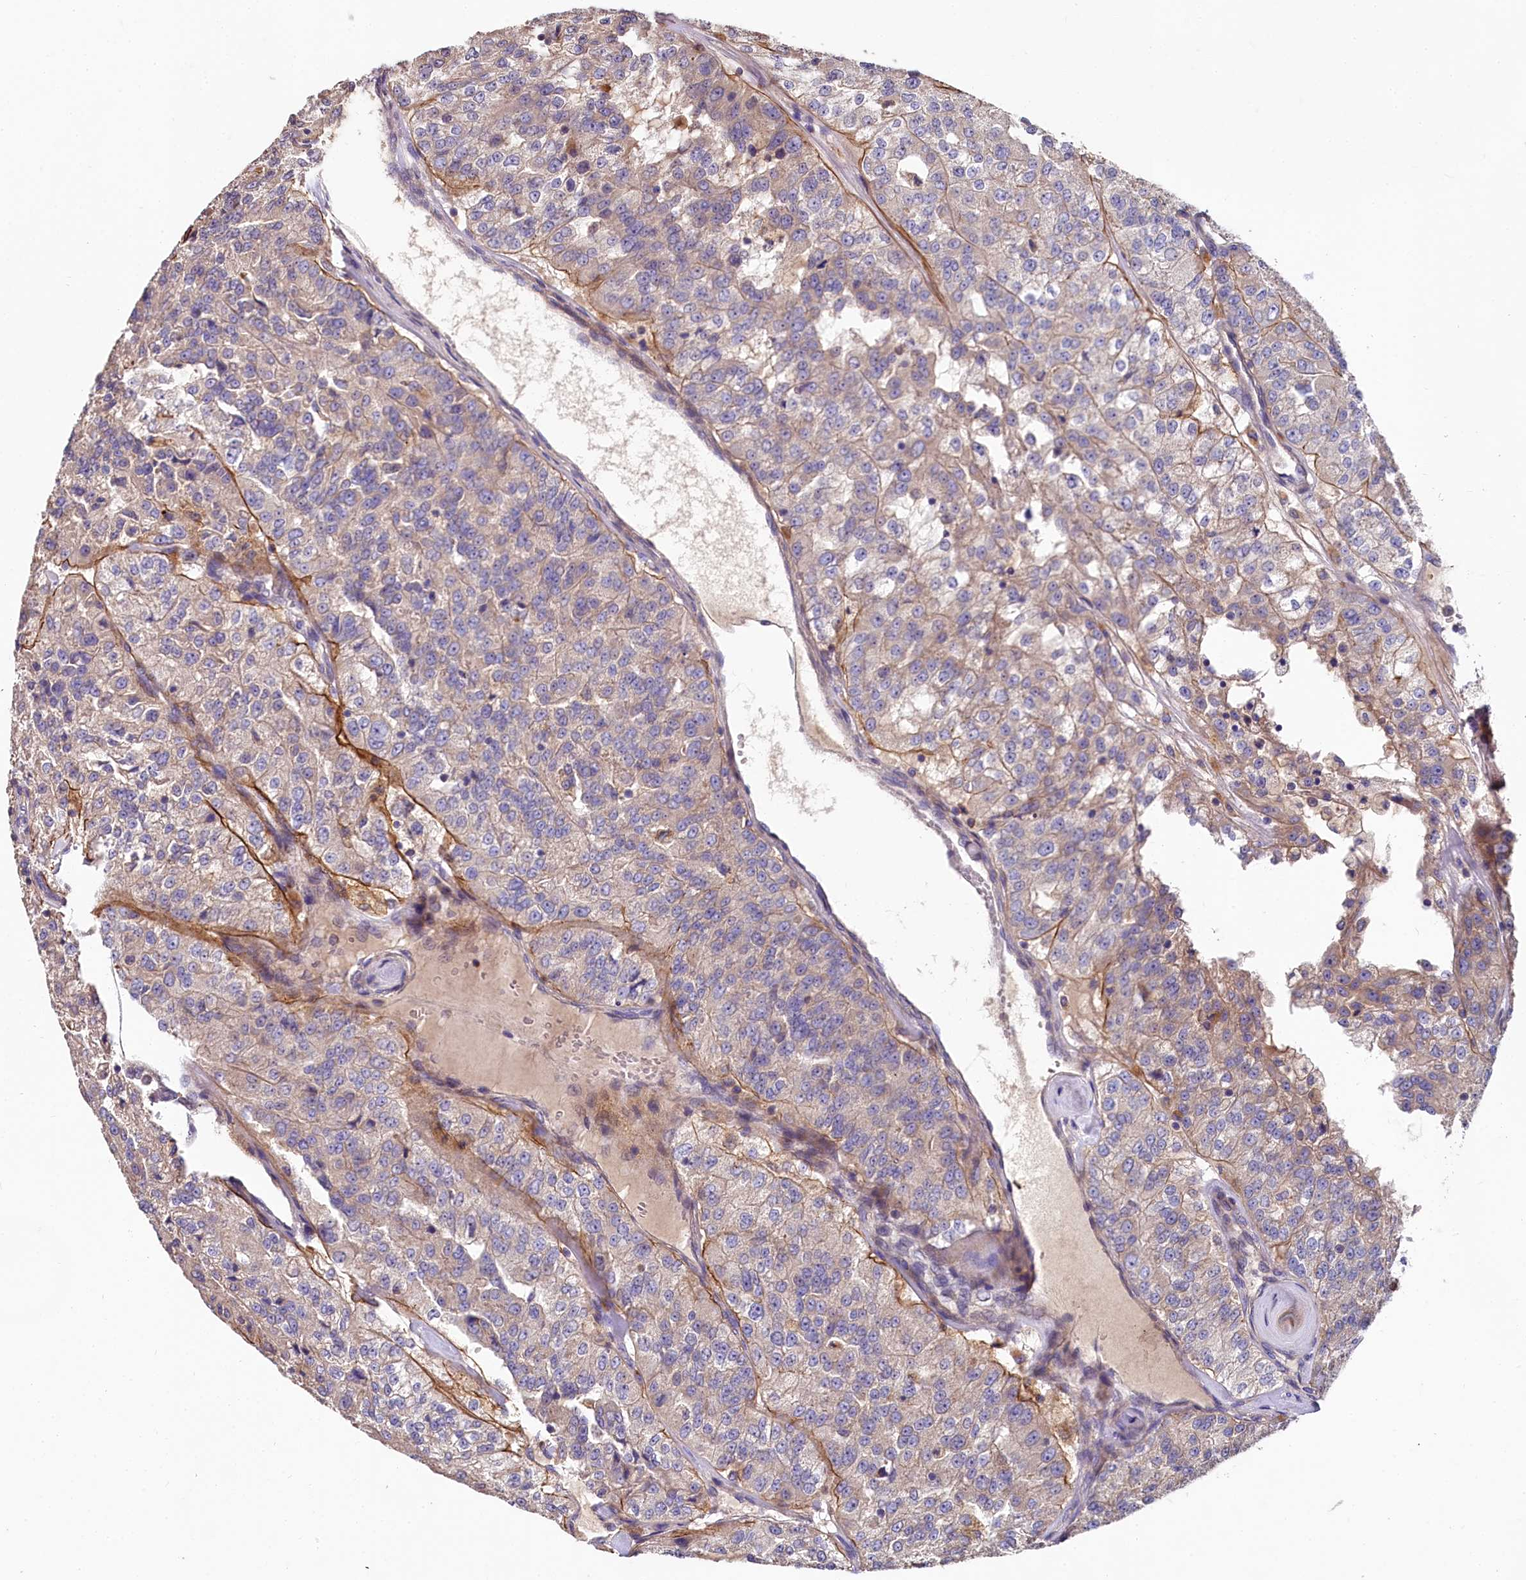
{"staining": {"intensity": "weak", "quantity": ">75%", "location": "cytoplasmic/membranous"}, "tissue": "renal cancer", "cell_type": "Tumor cells", "image_type": "cancer", "snomed": [{"axis": "morphology", "description": "Adenocarcinoma, NOS"}, {"axis": "topography", "description": "Kidney"}], "caption": "Adenocarcinoma (renal) stained with immunohistochemistry reveals weak cytoplasmic/membranous expression in approximately >75% of tumor cells.", "gene": "SPRYD3", "patient": {"sex": "female", "age": 63}}